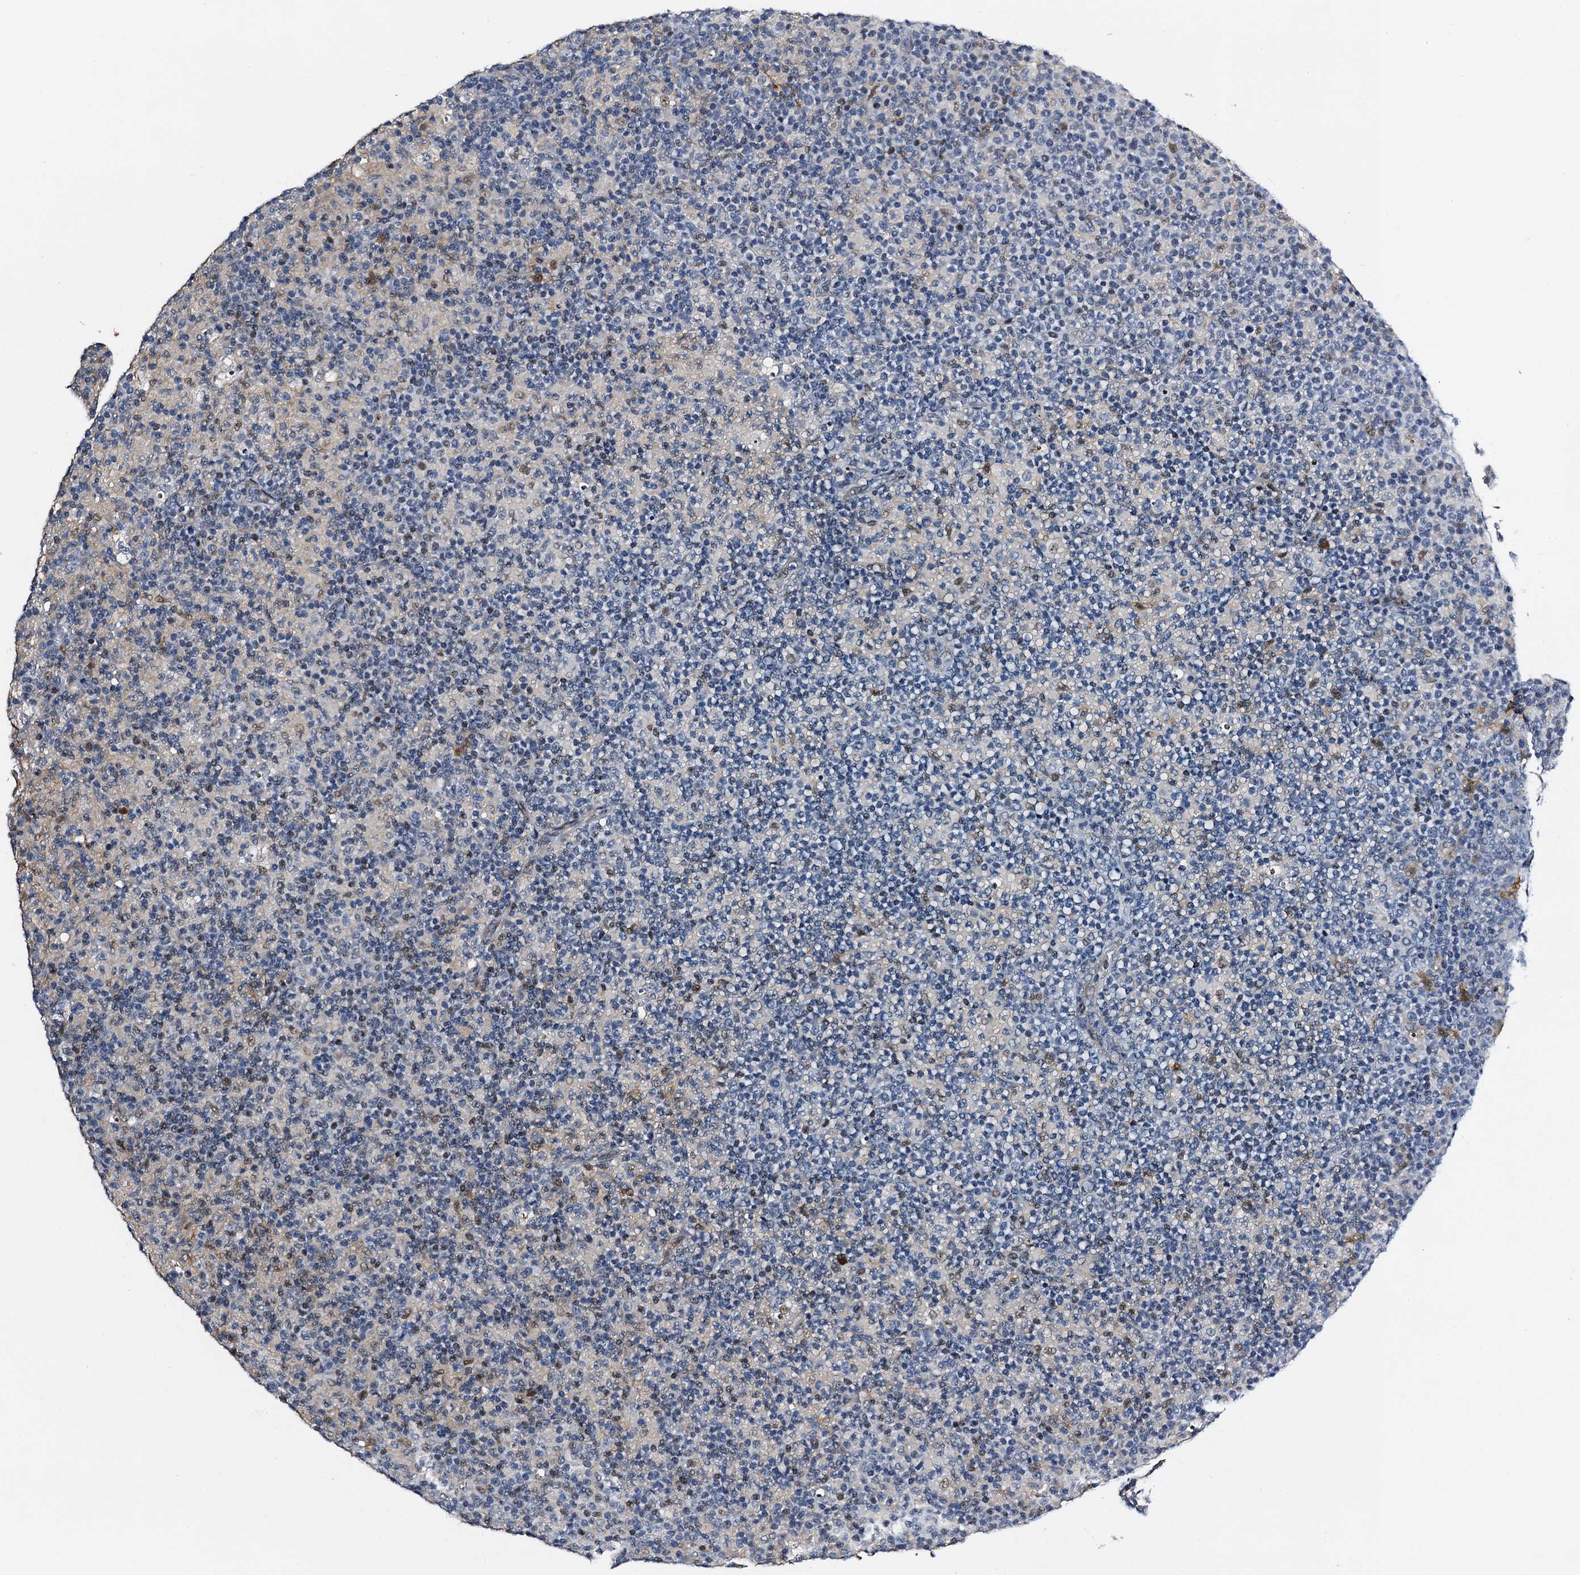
{"staining": {"intensity": "negative", "quantity": "none", "location": "none"}, "tissue": "lymph node", "cell_type": "Germinal center cells", "image_type": "normal", "snomed": [{"axis": "morphology", "description": "Normal tissue, NOS"}, {"axis": "morphology", "description": "Inflammation, NOS"}, {"axis": "topography", "description": "Lymph node"}], "caption": "IHC image of unremarkable human lymph node stained for a protein (brown), which exhibits no positivity in germinal center cells.", "gene": "FAM222A", "patient": {"sex": "male", "age": 55}}